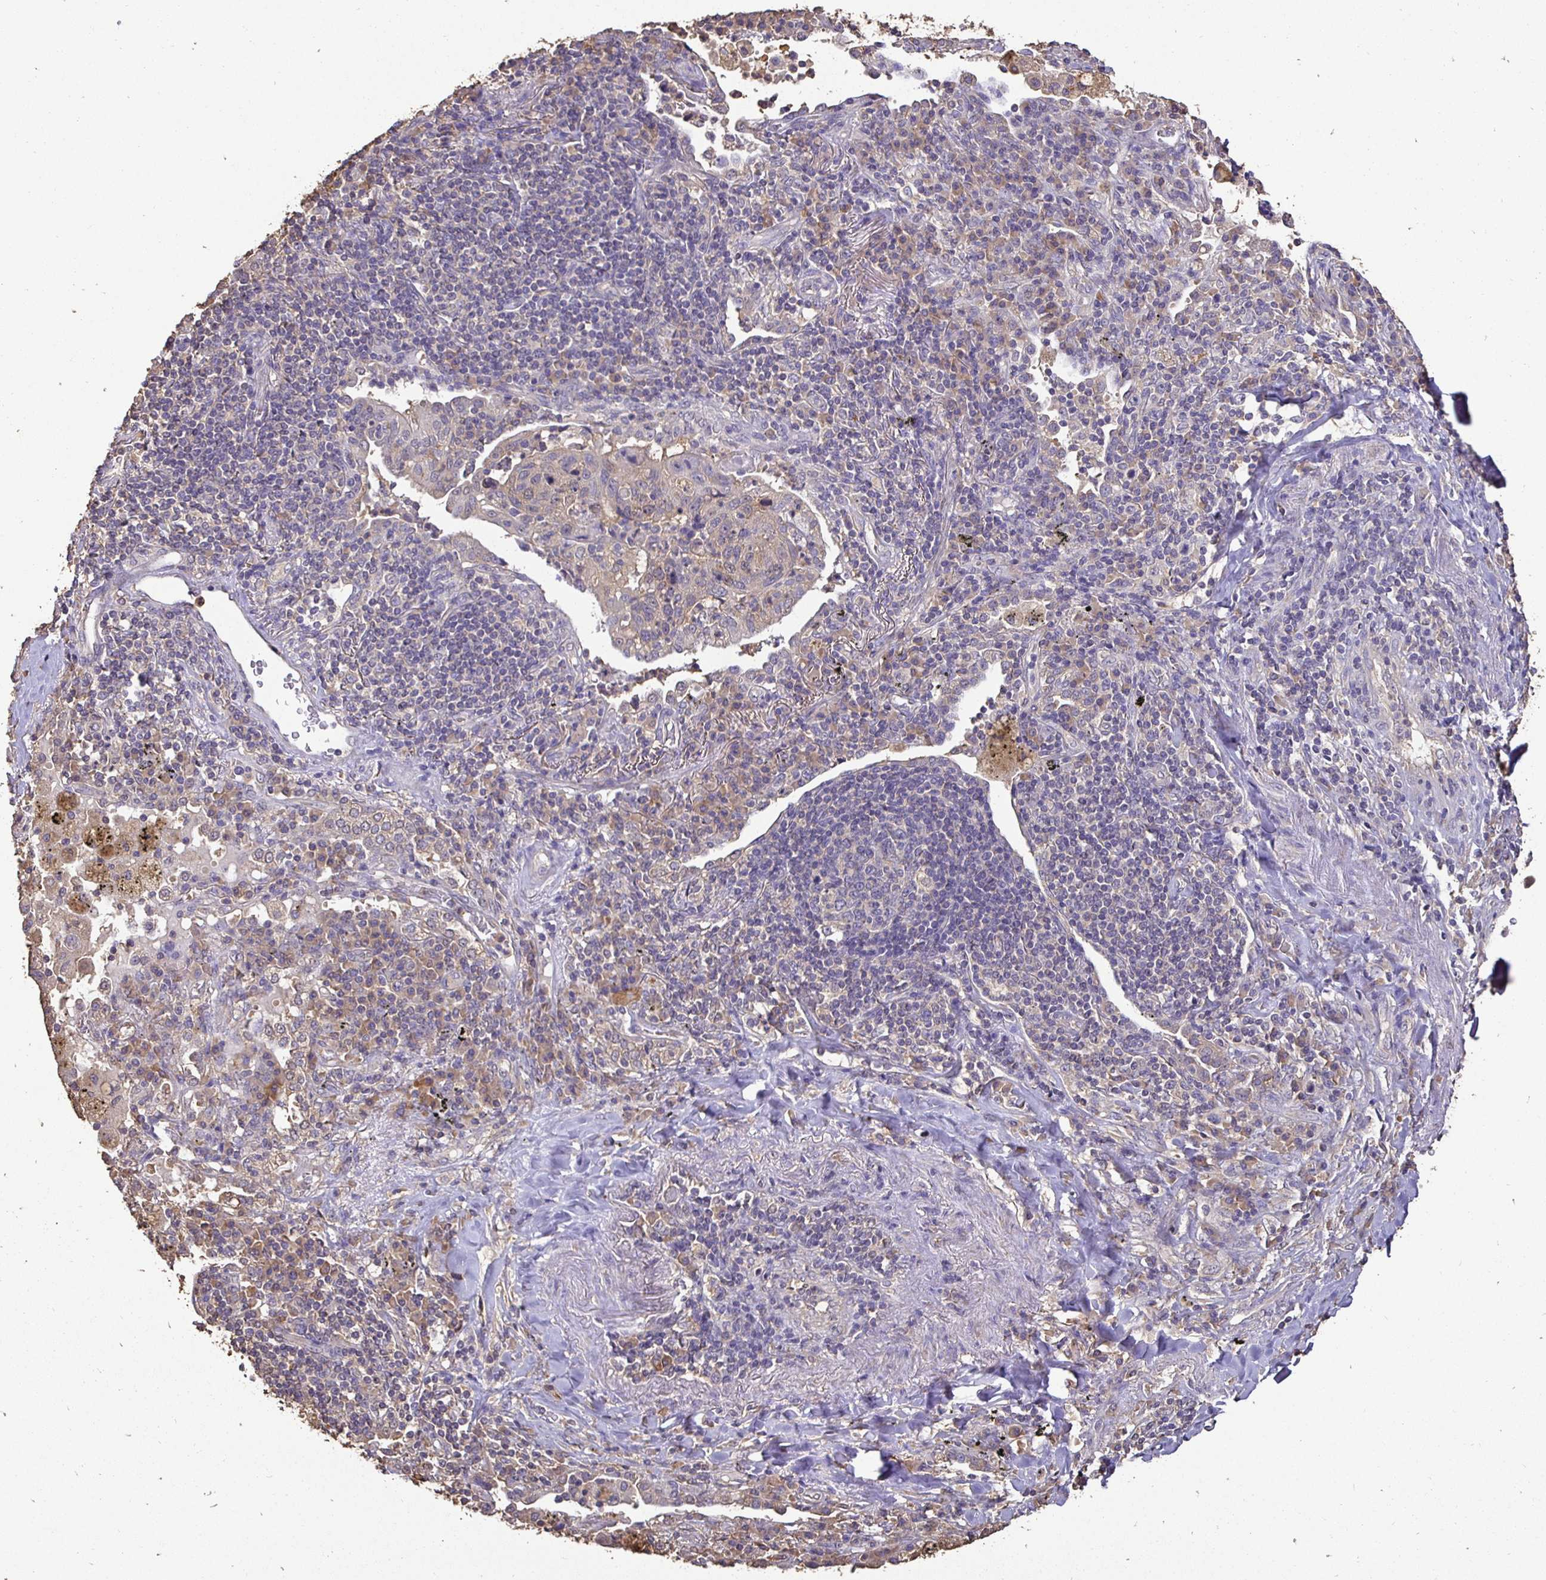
{"staining": {"intensity": "weak", "quantity": "<25%", "location": "cytoplasmic/membranous"}, "tissue": "lung cancer", "cell_type": "Tumor cells", "image_type": "cancer", "snomed": [{"axis": "morphology", "description": "Squamous cell carcinoma, NOS"}, {"axis": "topography", "description": "Lymph node"}, {"axis": "topography", "description": "Lung"}], "caption": "The IHC image has no significant staining in tumor cells of lung cancer tissue. Brightfield microscopy of IHC stained with DAB (brown) and hematoxylin (blue), captured at high magnification.", "gene": "MAPK8IP3", "patient": {"sex": "male", "age": 61}}